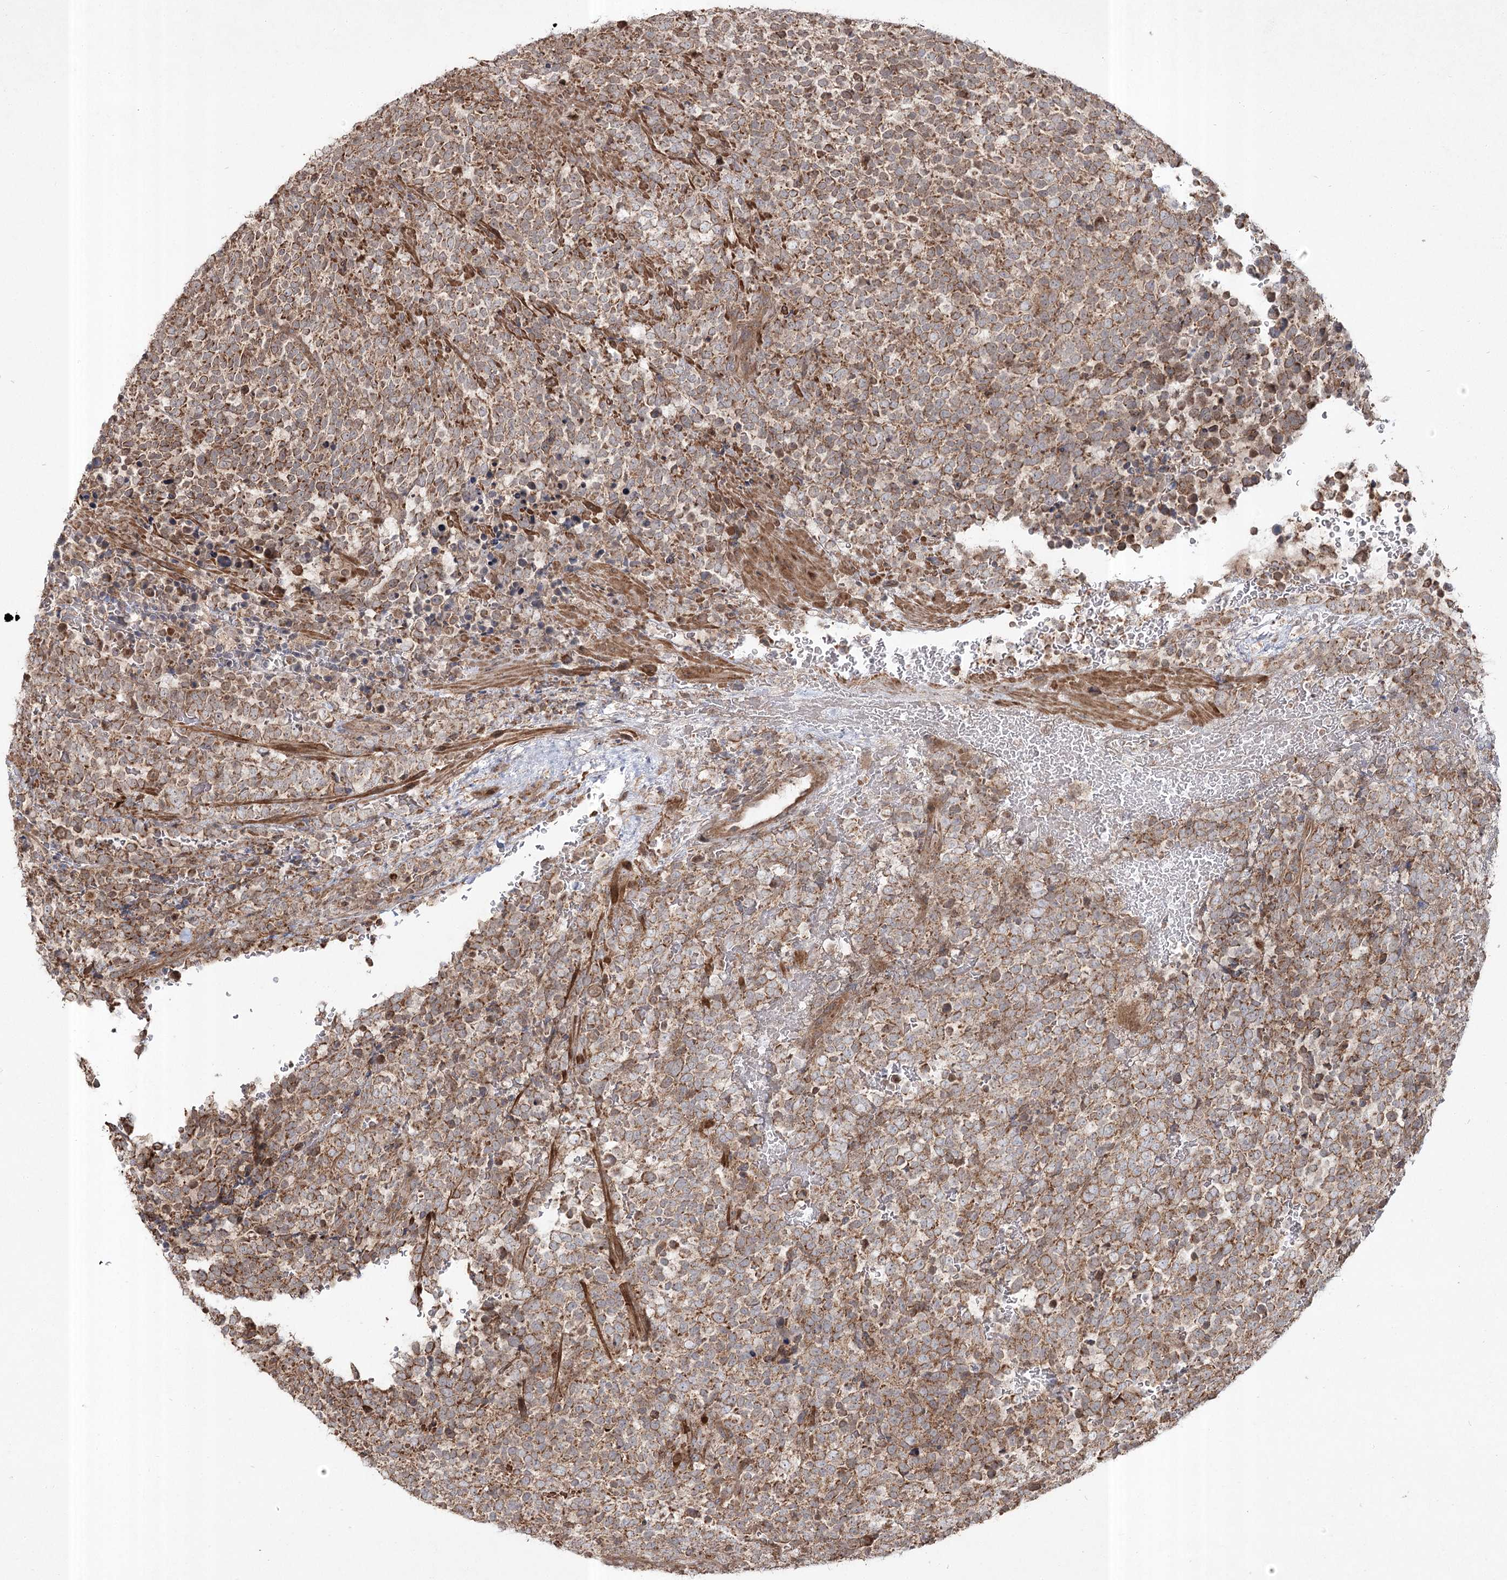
{"staining": {"intensity": "strong", "quantity": ">75%", "location": "cytoplasmic/membranous"}, "tissue": "urothelial cancer", "cell_type": "Tumor cells", "image_type": "cancer", "snomed": [{"axis": "morphology", "description": "Urothelial carcinoma, High grade"}, {"axis": "topography", "description": "Urinary bladder"}], "caption": "There is high levels of strong cytoplasmic/membranous expression in tumor cells of urothelial cancer, as demonstrated by immunohistochemical staining (brown color).", "gene": "CPLANE1", "patient": {"sex": "female", "age": 82}}